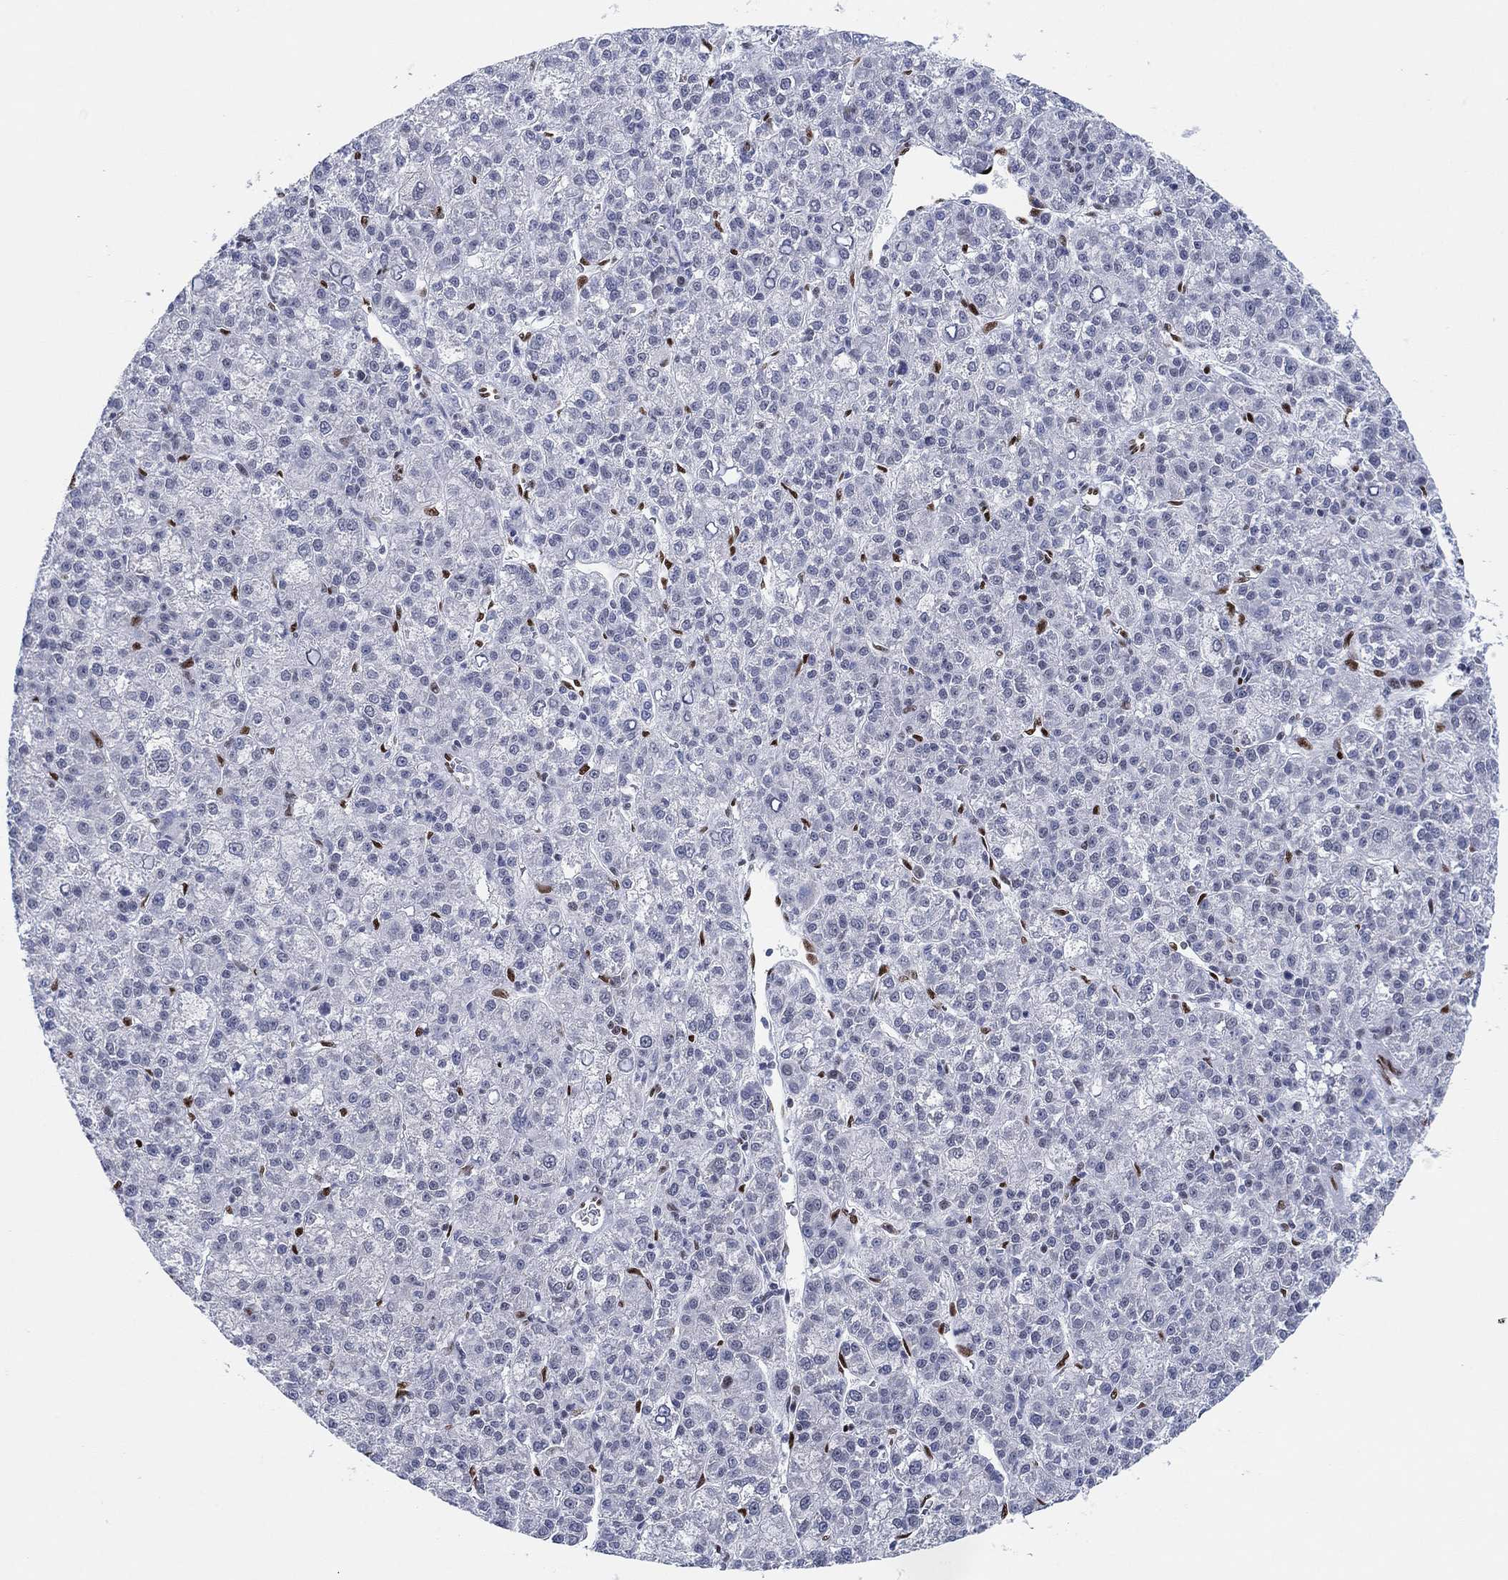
{"staining": {"intensity": "negative", "quantity": "none", "location": "none"}, "tissue": "liver cancer", "cell_type": "Tumor cells", "image_type": "cancer", "snomed": [{"axis": "morphology", "description": "Carcinoma, Hepatocellular, NOS"}, {"axis": "topography", "description": "Liver"}], "caption": "An image of human liver hepatocellular carcinoma is negative for staining in tumor cells.", "gene": "ZEB1", "patient": {"sex": "female", "age": 60}}